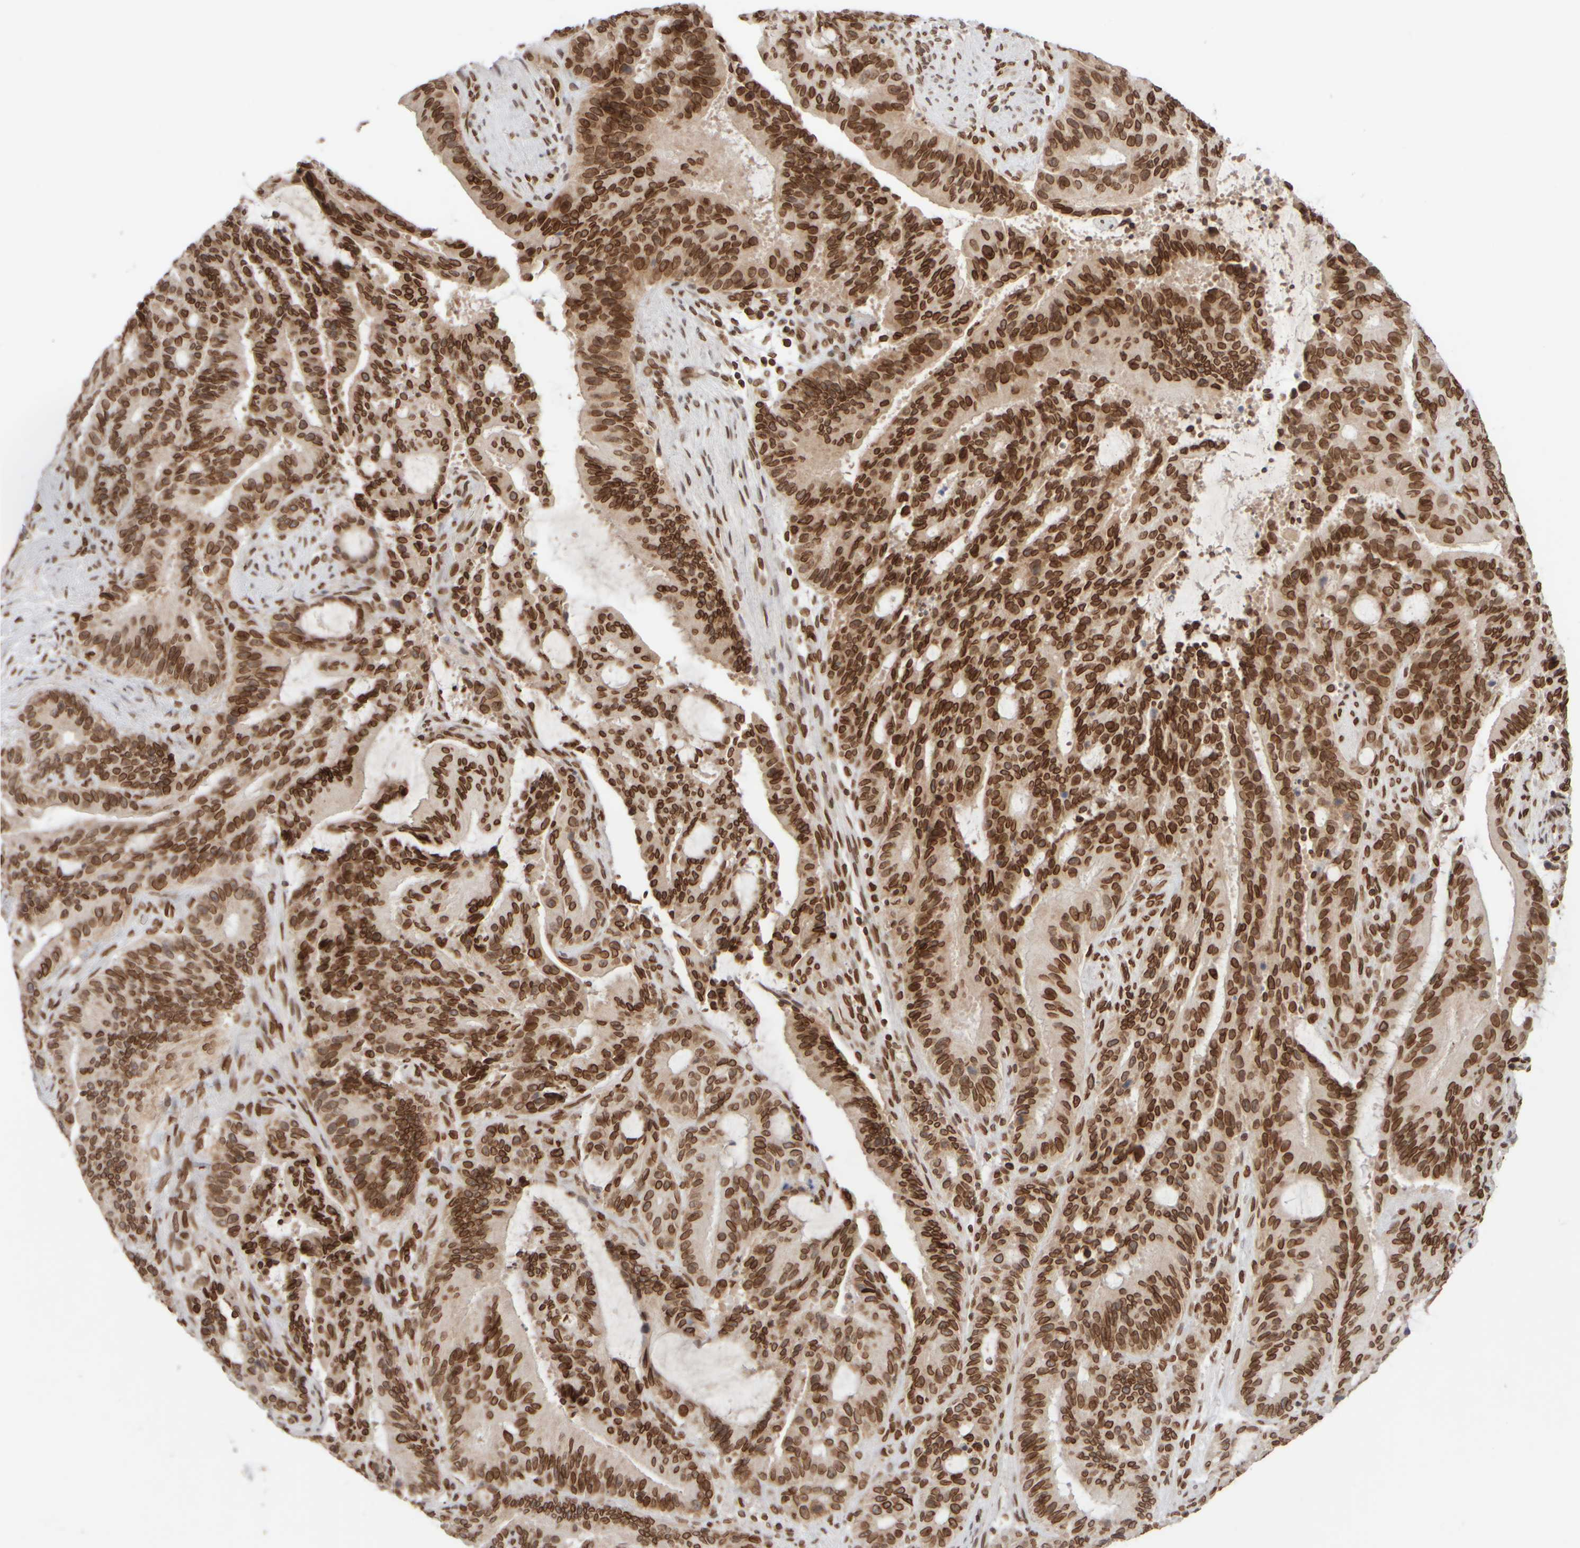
{"staining": {"intensity": "strong", "quantity": ">75%", "location": "cytoplasmic/membranous,nuclear"}, "tissue": "liver cancer", "cell_type": "Tumor cells", "image_type": "cancer", "snomed": [{"axis": "morphology", "description": "Normal tissue, NOS"}, {"axis": "morphology", "description": "Cholangiocarcinoma"}, {"axis": "topography", "description": "Liver"}, {"axis": "topography", "description": "Peripheral nerve tissue"}], "caption": "A photomicrograph of liver cancer stained for a protein demonstrates strong cytoplasmic/membranous and nuclear brown staining in tumor cells.", "gene": "ZC3HC1", "patient": {"sex": "female", "age": 73}}